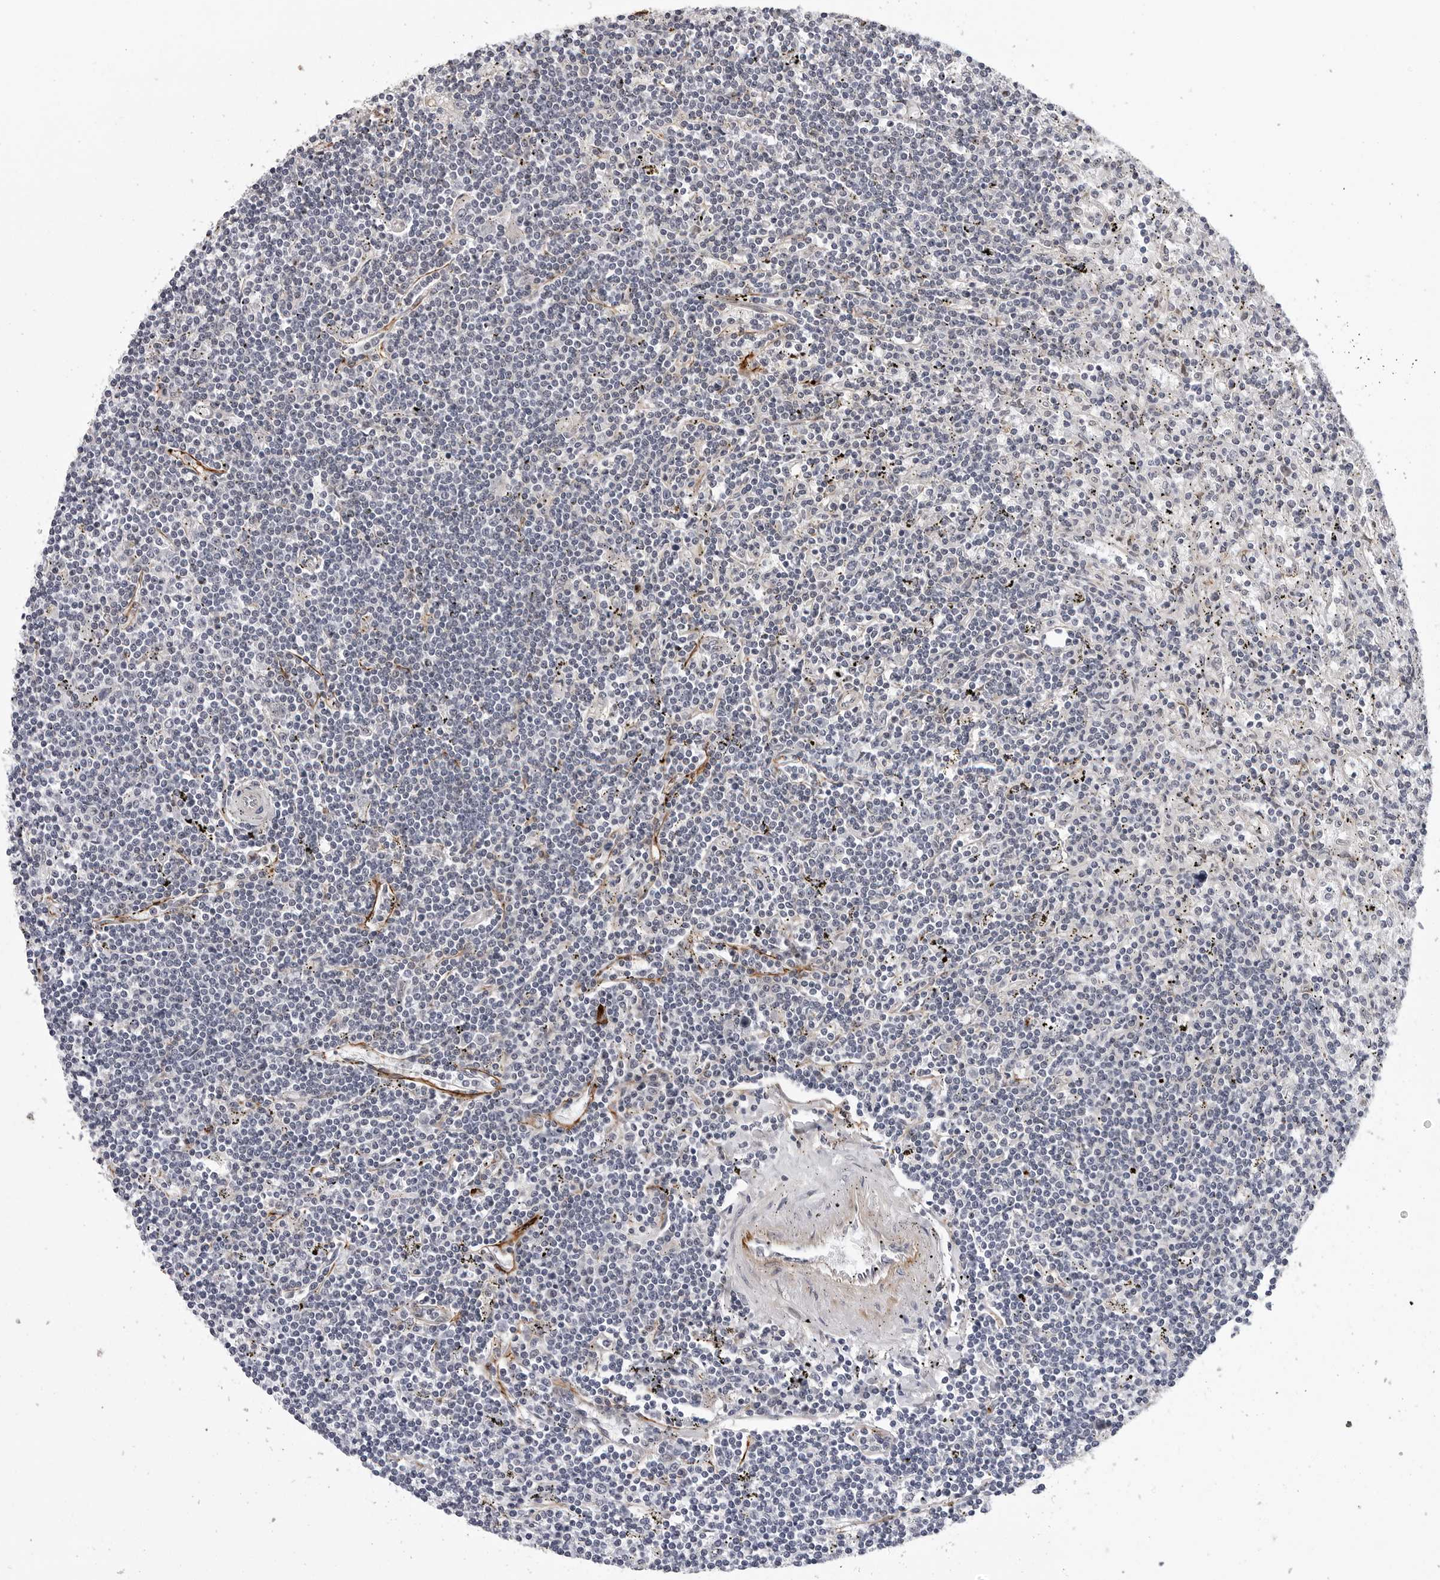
{"staining": {"intensity": "negative", "quantity": "none", "location": "none"}, "tissue": "lymphoma", "cell_type": "Tumor cells", "image_type": "cancer", "snomed": [{"axis": "morphology", "description": "Malignant lymphoma, non-Hodgkin's type, Low grade"}, {"axis": "topography", "description": "Spleen"}], "caption": "Lymphoma stained for a protein using immunohistochemistry (IHC) exhibits no staining tumor cells.", "gene": "KIAA1614", "patient": {"sex": "male", "age": 76}}